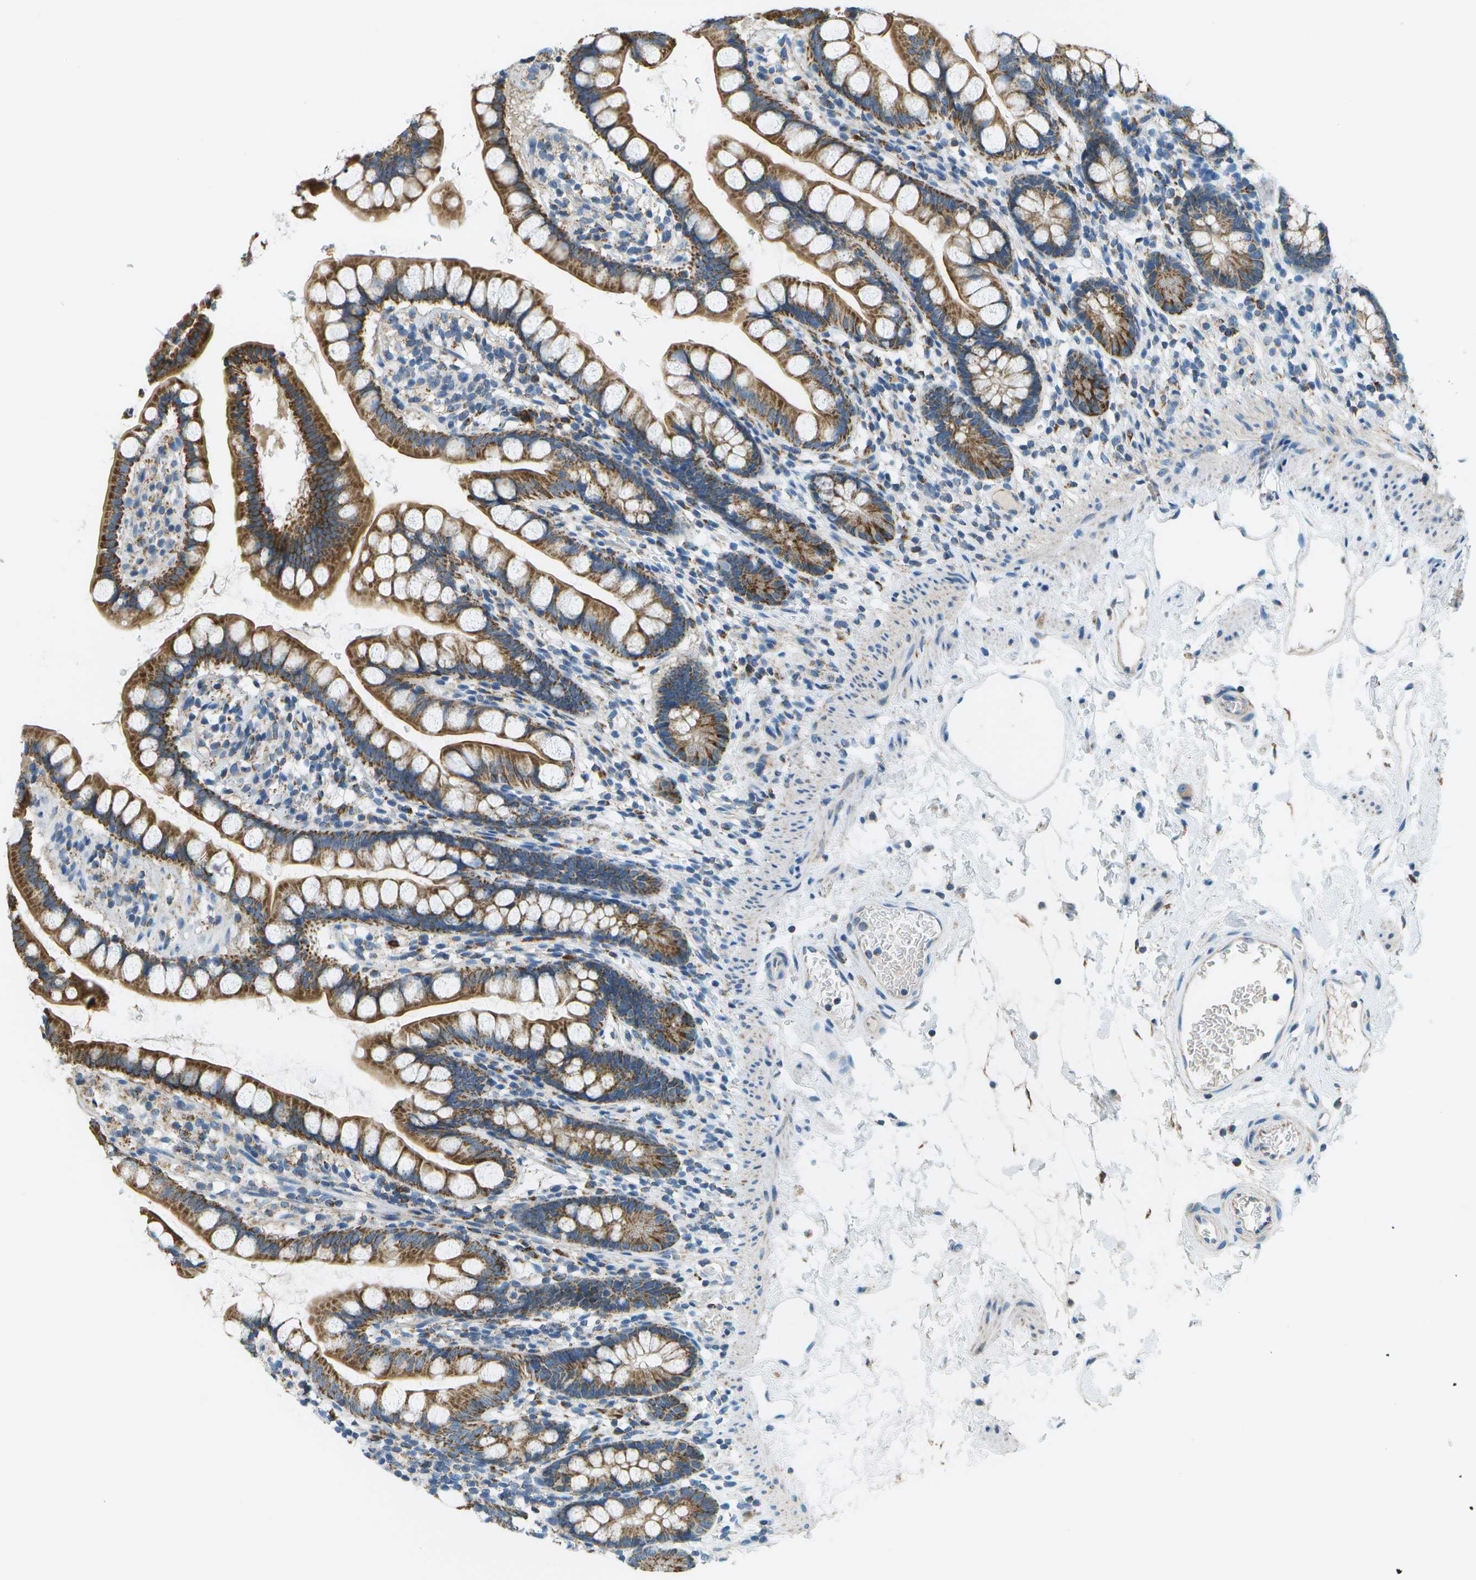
{"staining": {"intensity": "strong", "quantity": ">75%", "location": "cytoplasmic/membranous"}, "tissue": "small intestine", "cell_type": "Glandular cells", "image_type": "normal", "snomed": [{"axis": "morphology", "description": "Normal tissue, NOS"}, {"axis": "topography", "description": "Small intestine"}], "caption": "Immunohistochemistry (IHC) staining of normal small intestine, which shows high levels of strong cytoplasmic/membranous expression in about >75% of glandular cells indicating strong cytoplasmic/membranous protein expression. The staining was performed using DAB (3,3'-diaminobenzidine) (brown) for protein detection and nuclei were counterstained in hematoxylin (blue).", "gene": "PTGIS", "patient": {"sex": "female", "age": 84}}